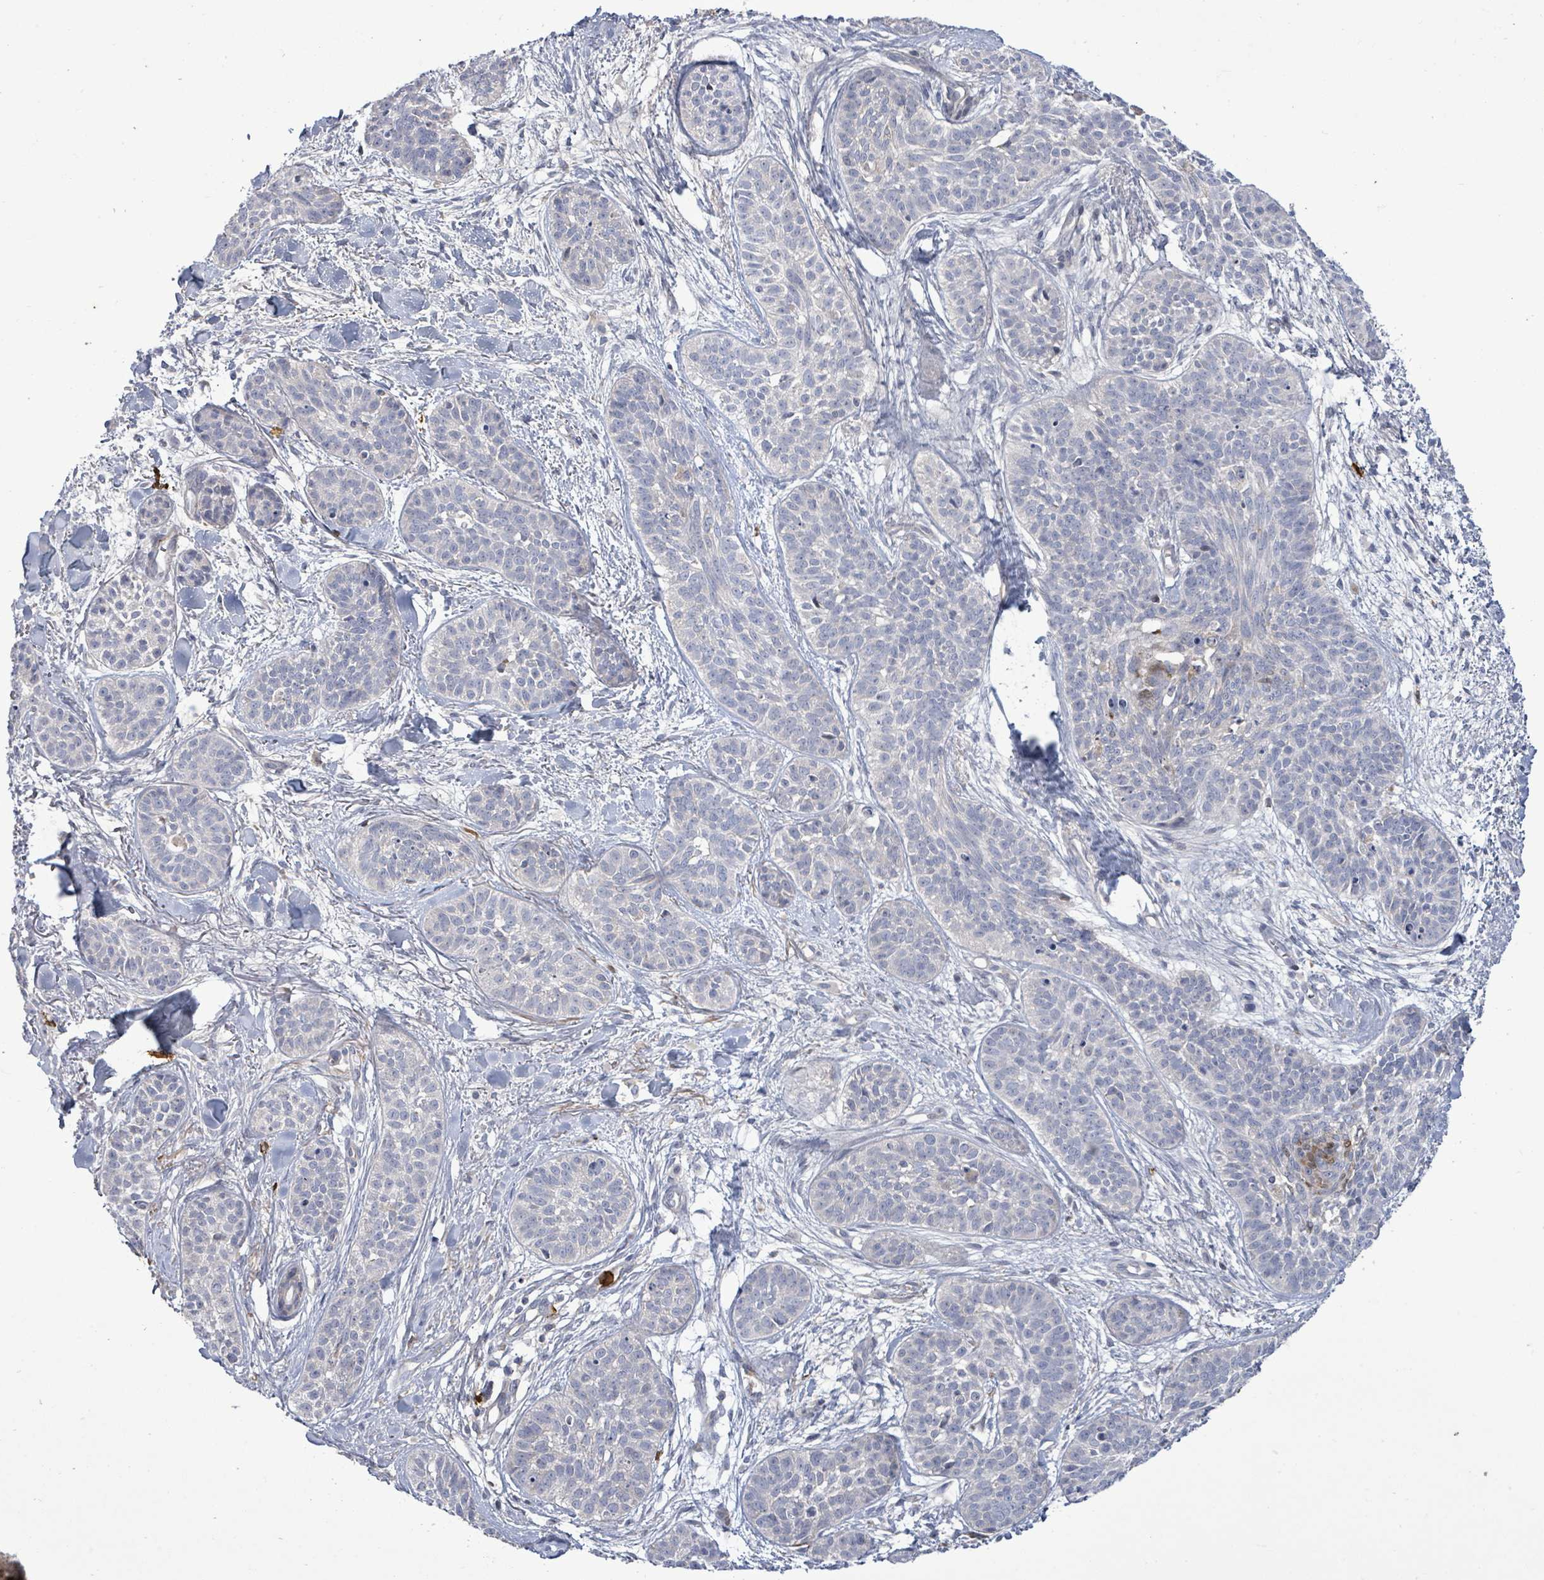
{"staining": {"intensity": "negative", "quantity": "none", "location": "none"}, "tissue": "skin cancer", "cell_type": "Tumor cells", "image_type": "cancer", "snomed": [{"axis": "morphology", "description": "Basal cell carcinoma"}, {"axis": "topography", "description": "Skin"}], "caption": "This is a image of immunohistochemistry (IHC) staining of skin cancer, which shows no expression in tumor cells.", "gene": "FAM210A", "patient": {"sex": "male", "age": 52}}